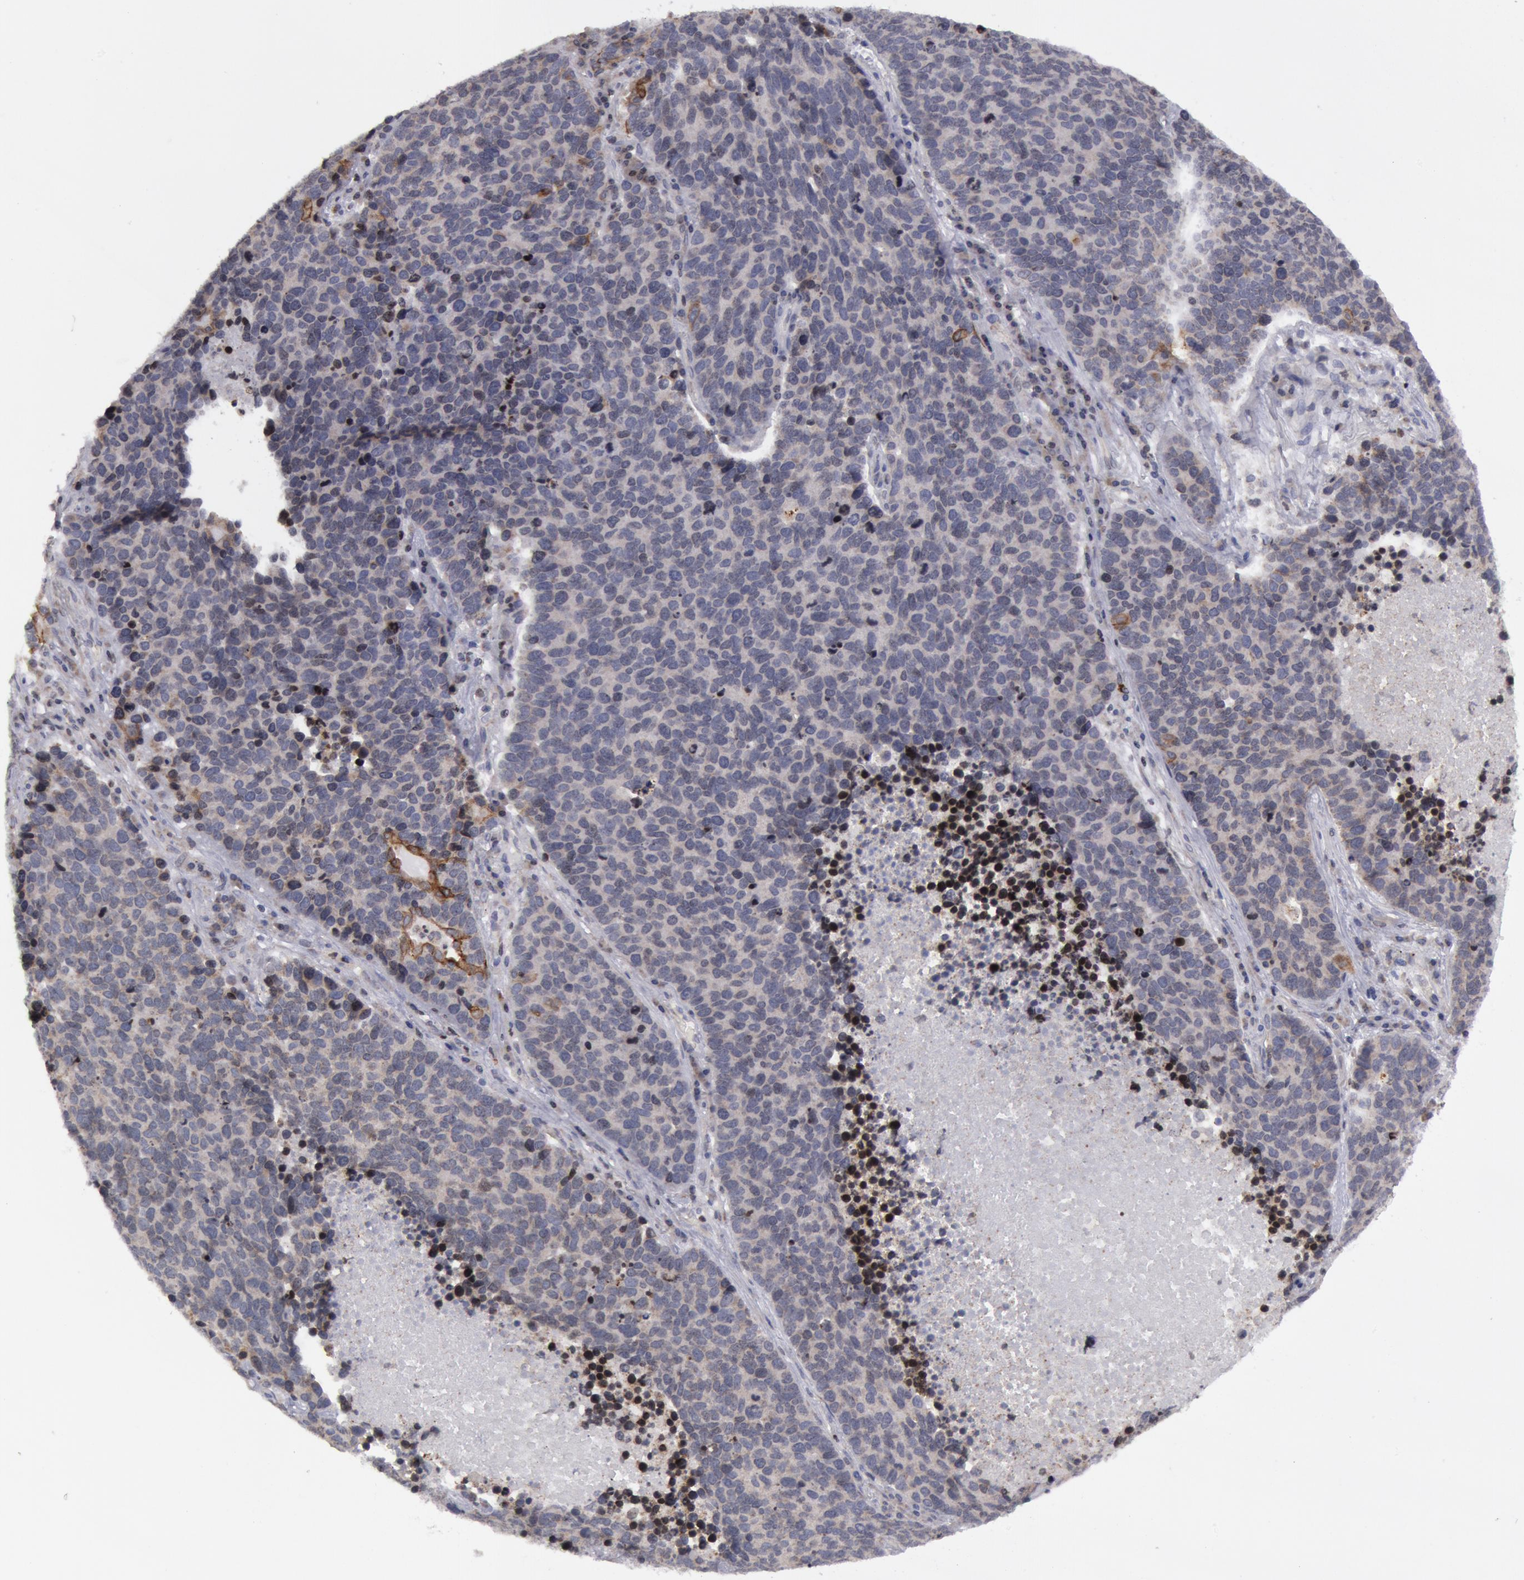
{"staining": {"intensity": "moderate", "quantity": "<25%", "location": "cytoplasmic/membranous"}, "tissue": "lung cancer", "cell_type": "Tumor cells", "image_type": "cancer", "snomed": [{"axis": "morphology", "description": "Neoplasm, malignant, NOS"}, {"axis": "topography", "description": "Lung"}], "caption": "Brown immunohistochemical staining in human lung cancer (neoplasm (malignant)) exhibits moderate cytoplasmic/membranous expression in about <25% of tumor cells. (DAB IHC, brown staining for protein, blue staining for nuclei).", "gene": "ERBB2", "patient": {"sex": "female", "age": 75}}